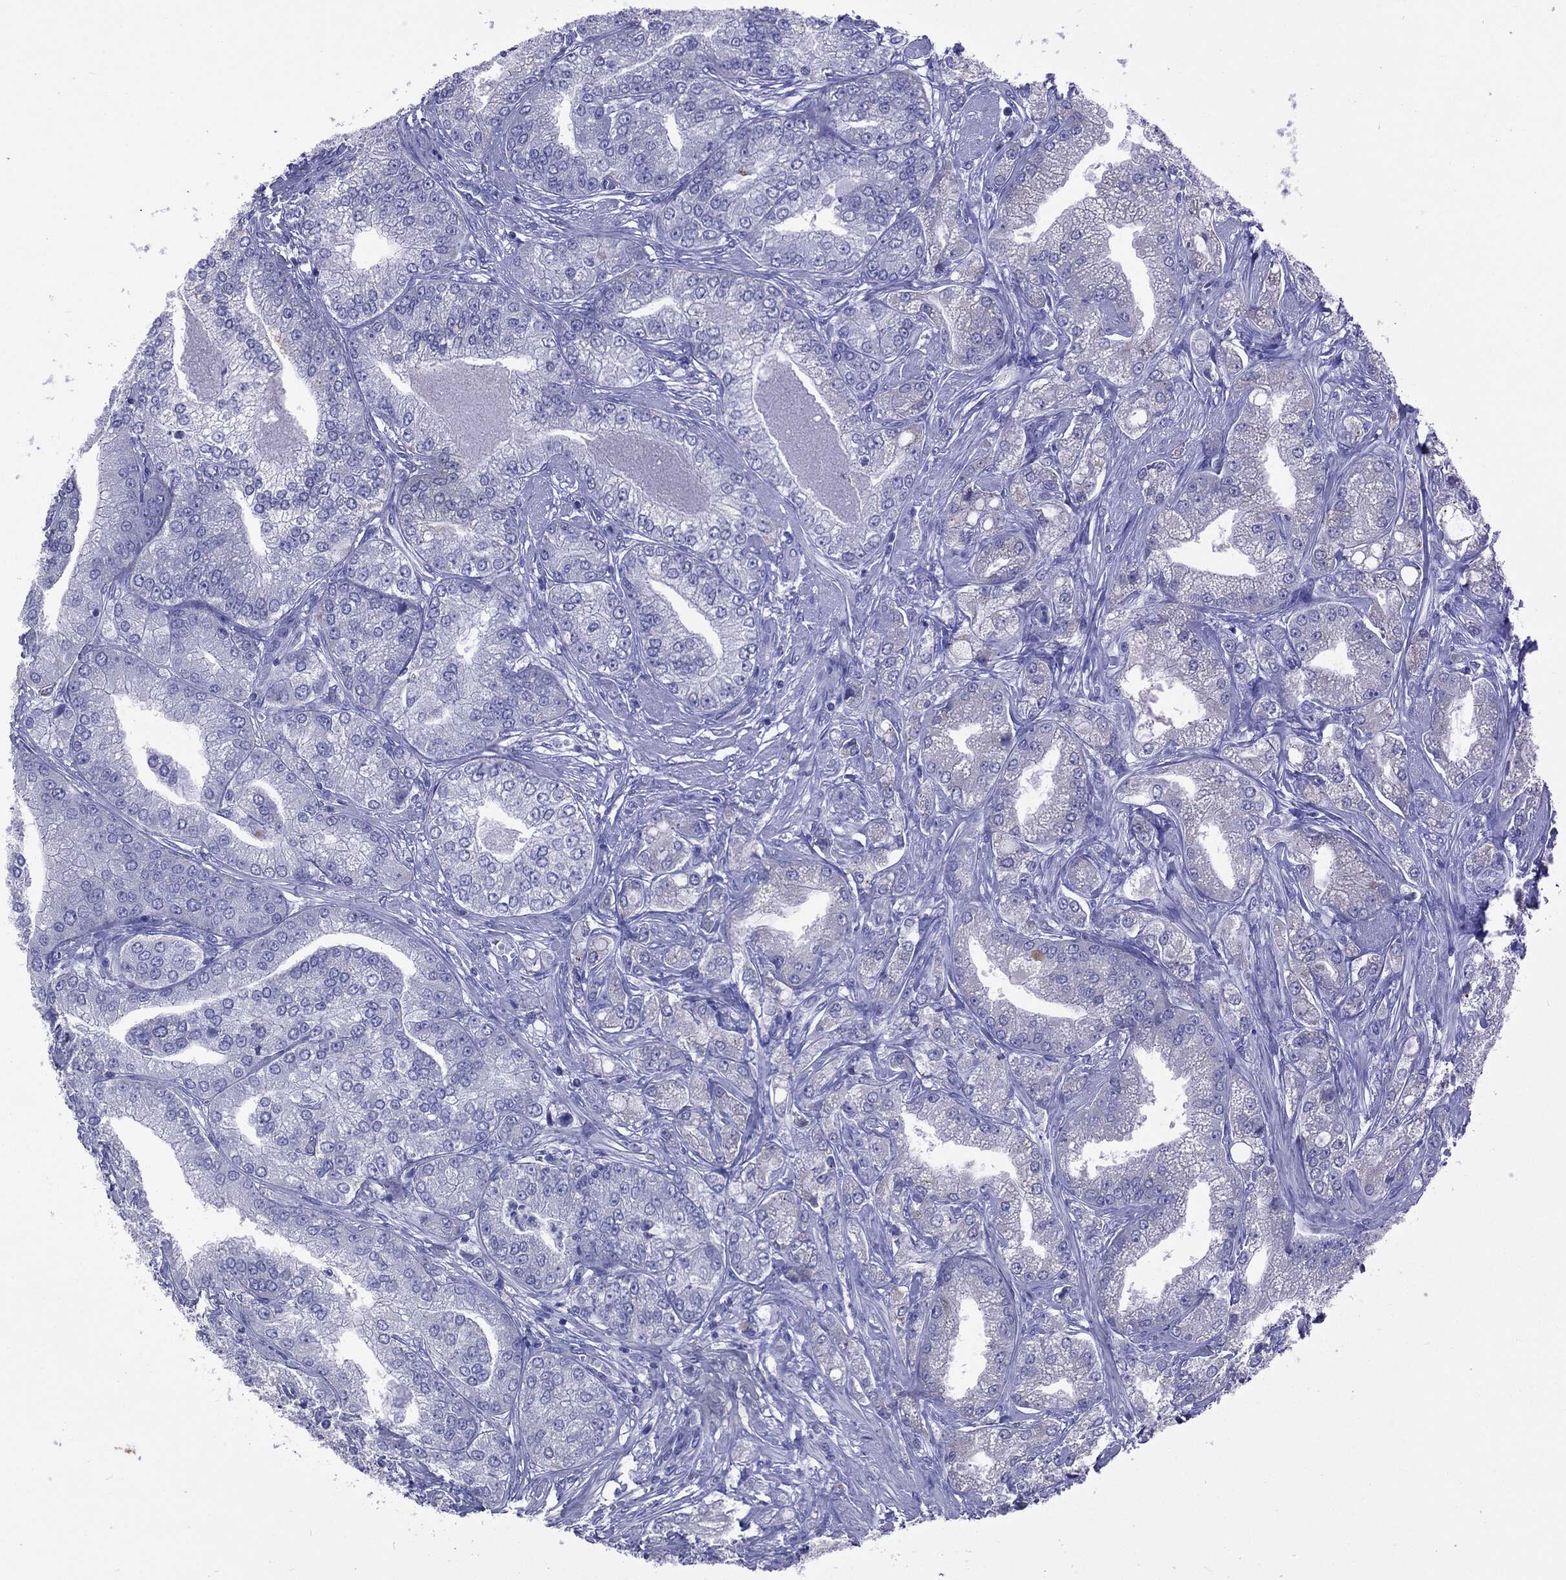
{"staining": {"intensity": "negative", "quantity": "none", "location": "none"}, "tissue": "prostate cancer", "cell_type": "Tumor cells", "image_type": "cancer", "snomed": [{"axis": "morphology", "description": "Adenocarcinoma, High grade"}, {"axis": "topography", "description": "Prostate"}], "caption": "The photomicrograph shows no staining of tumor cells in prostate adenocarcinoma (high-grade).", "gene": "CAV3", "patient": {"sex": "male", "age": 61}}